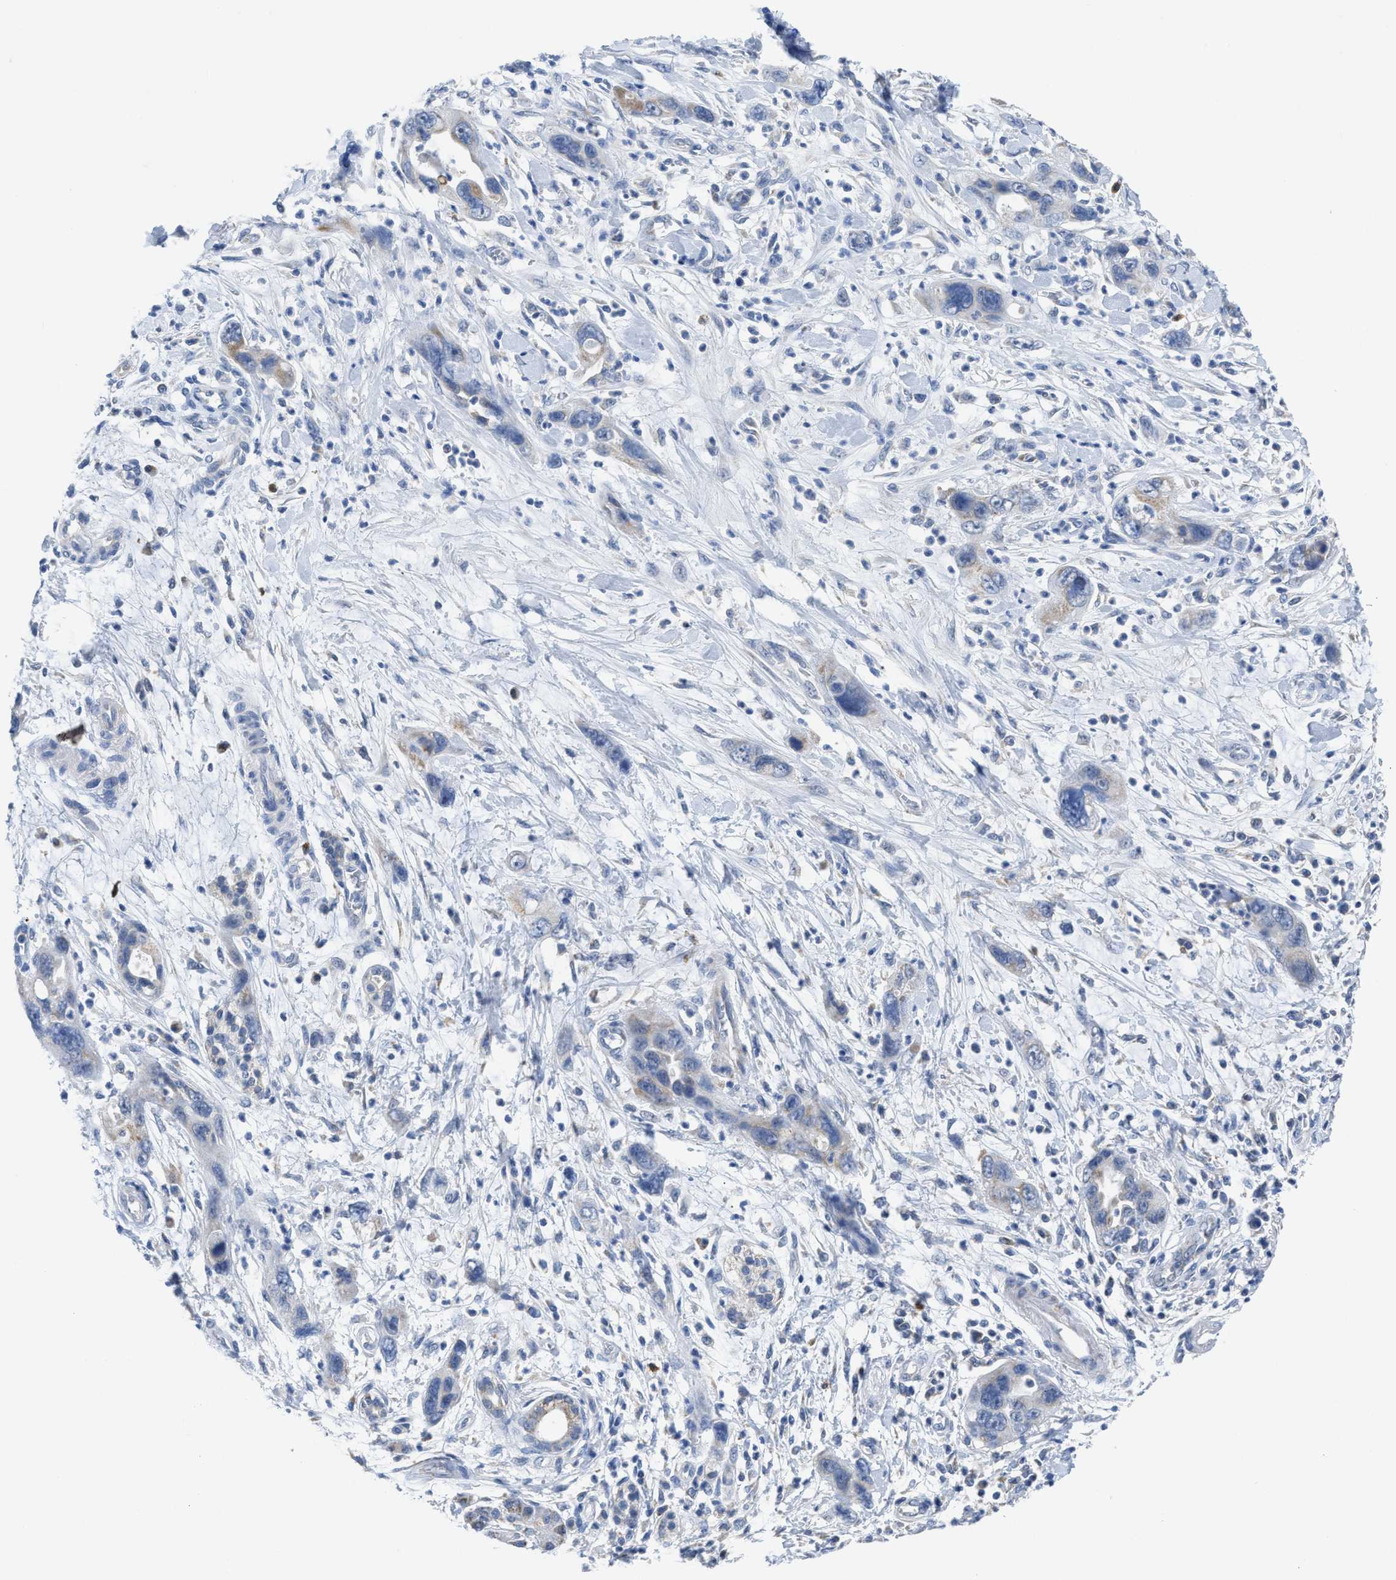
{"staining": {"intensity": "moderate", "quantity": "<25%", "location": "cytoplasmic/membranous"}, "tissue": "pancreatic cancer", "cell_type": "Tumor cells", "image_type": "cancer", "snomed": [{"axis": "morphology", "description": "Adenocarcinoma, NOS"}, {"axis": "topography", "description": "Pancreas"}], "caption": "Immunohistochemistry image of neoplastic tissue: pancreatic cancer (adenocarcinoma) stained using IHC displays low levels of moderate protein expression localized specifically in the cytoplasmic/membranous of tumor cells, appearing as a cytoplasmic/membranous brown color.", "gene": "ETFA", "patient": {"sex": "female", "age": 70}}